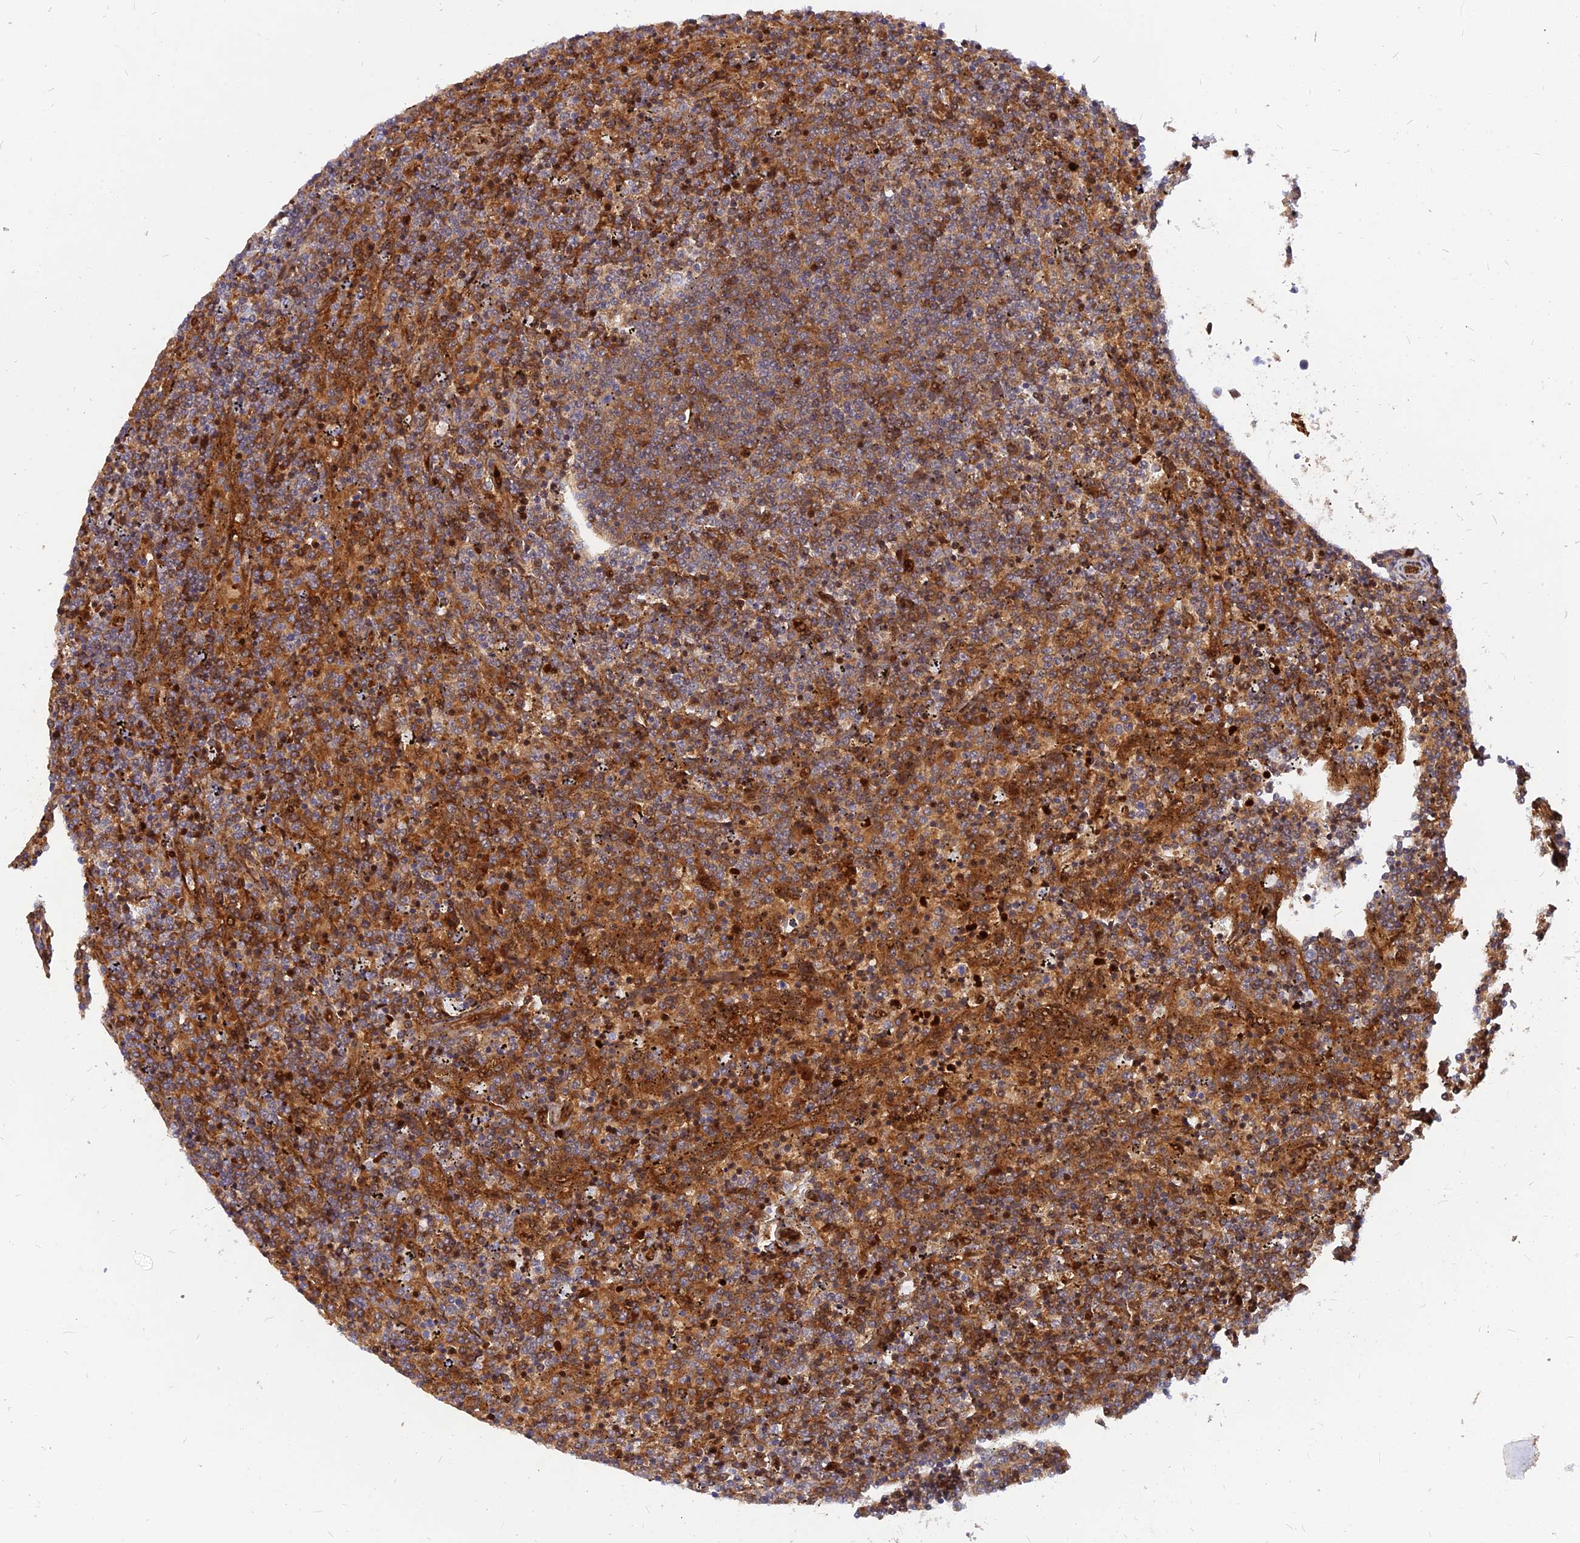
{"staining": {"intensity": "moderate", "quantity": "25%-75%", "location": "cytoplasmic/membranous,nuclear"}, "tissue": "lymphoma", "cell_type": "Tumor cells", "image_type": "cancer", "snomed": [{"axis": "morphology", "description": "Malignant lymphoma, non-Hodgkin's type, Low grade"}, {"axis": "topography", "description": "Spleen"}], "caption": "Lymphoma tissue demonstrates moderate cytoplasmic/membranous and nuclear expression in about 25%-75% of tumor cells", "gene": "ARL2BP", "patient": {"sex": "female", "age": 50}}